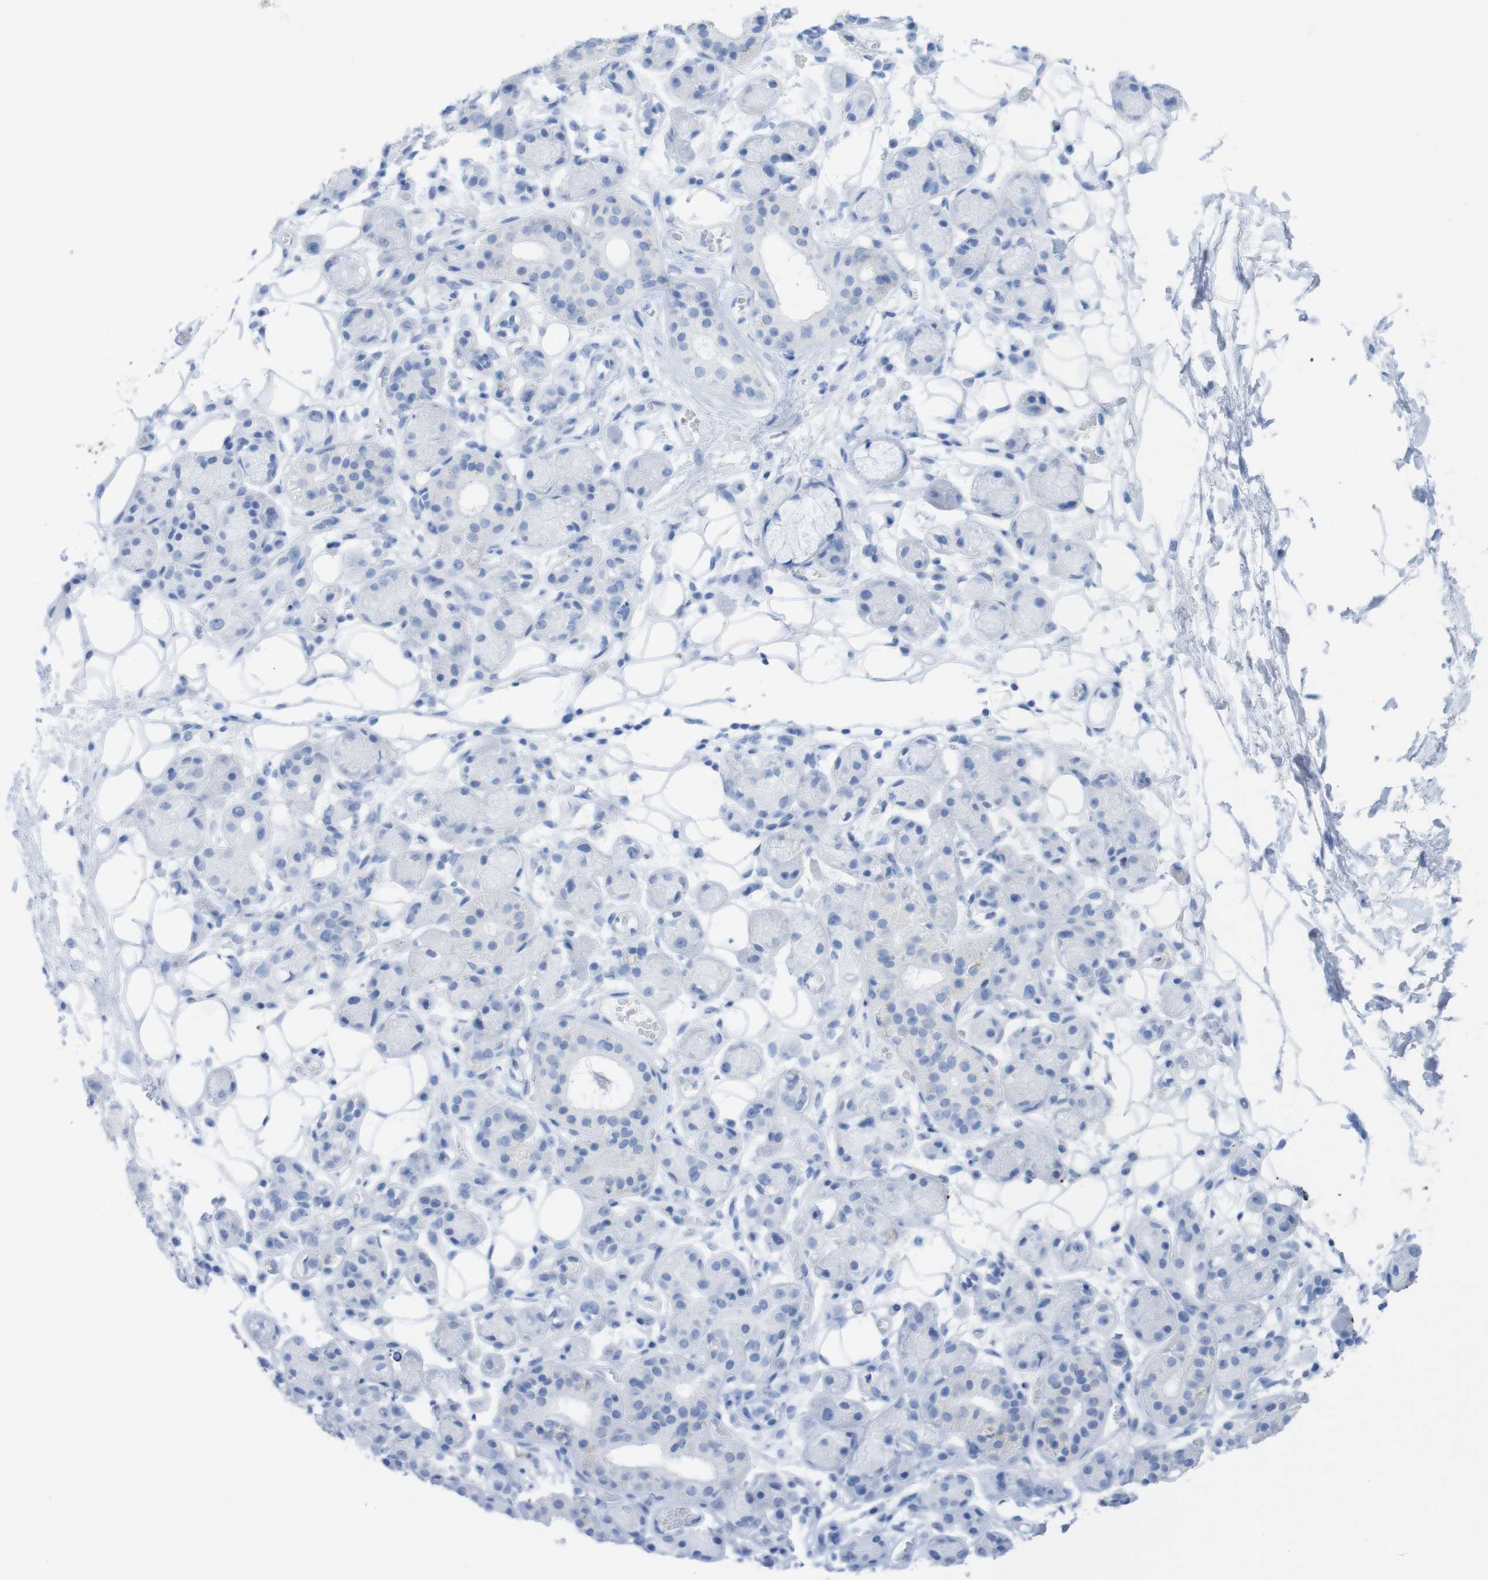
{"staining": {"intensity": "negative", "quantity": "none", "location": "none"}, "tissue": "adipose tissue", "cell_type": "Adipocytes", "image_type": "normal", "snomed": [{"axis": "morphology", "description": "Normal tissue, NOS"}, {"axis": "morphology", "description": "Inflammation, NOS"}, {"axis": "topography", "description": "Vascular tissue"}, {"axis": "topography", "description": "Salivary gland"}], "caption": "IHC histopathology image of unremarkable human adipose tissue stained for a protein (brown), which reveals no expression in adipocytes. The staining was performed using DAB to visualize the protein expression in brown, while the nuclei were stained in blue with hematoxylin (Magnification: 20x).", "gene": "MYH7", "patient": {"sex": "female", "age": 75}}